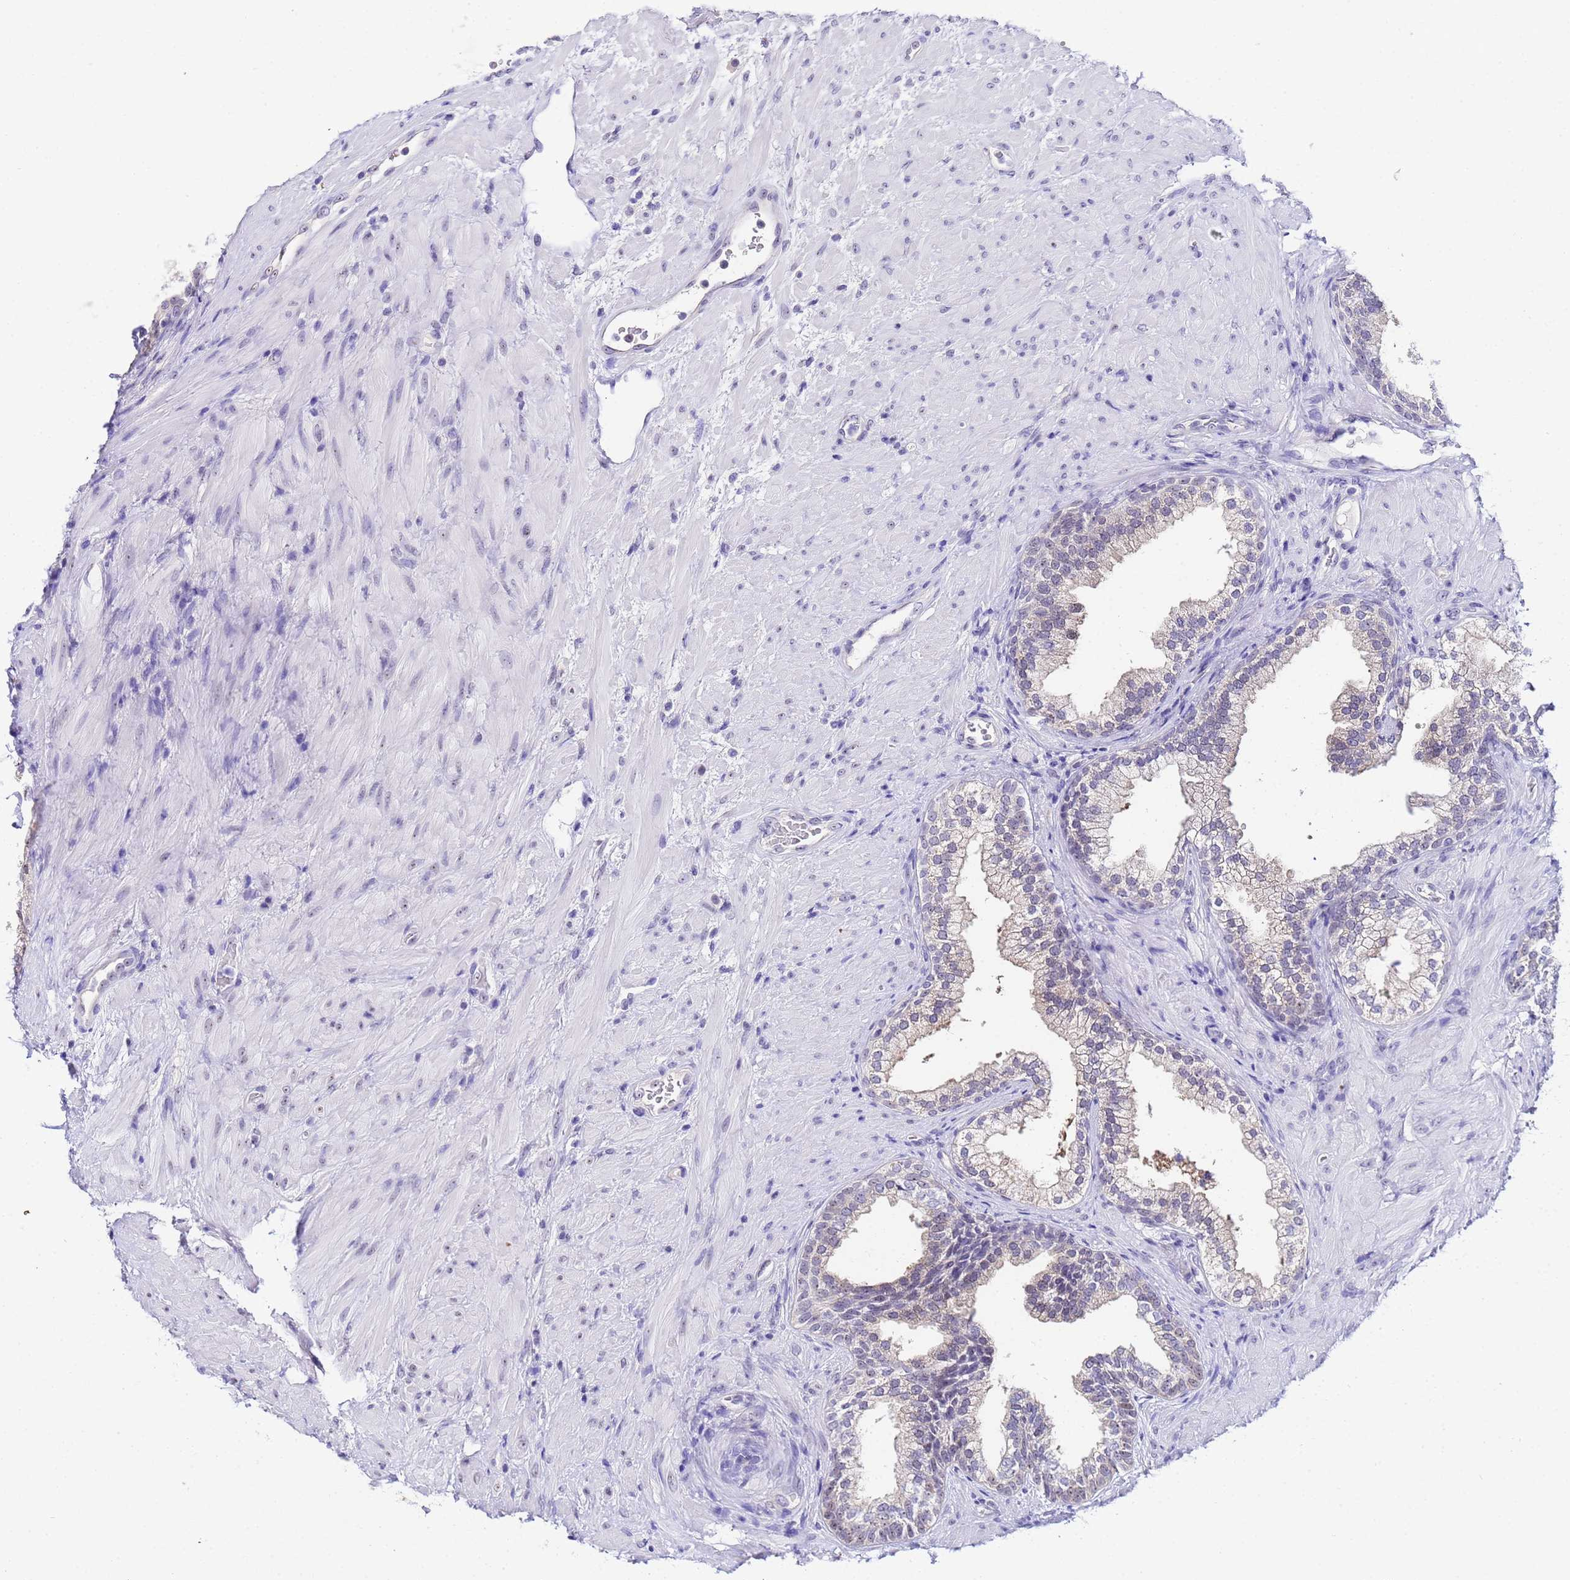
{"staining": {"intensity": "weak", "quantity": "<25%", "location": "cytoplasmic/membranous"}, "tissue": "prostate", "cell_type": "Glandular cells", "image_type": "normal", "snomed": [{"axis": "morphology", "description": "Normal tissue, NOS"}, {"axis": "topography", "description": "Prostate"}], "caption": "There is no significant expression in glandular cells of prostate. The staining is performed using DAB (3,3'-diaminobenzidine) brown chromogen with nuclei counter-stained in using hematoxylin.", "gene": "ACTL6B", "patient": {"sex": "male", "age": 76}}